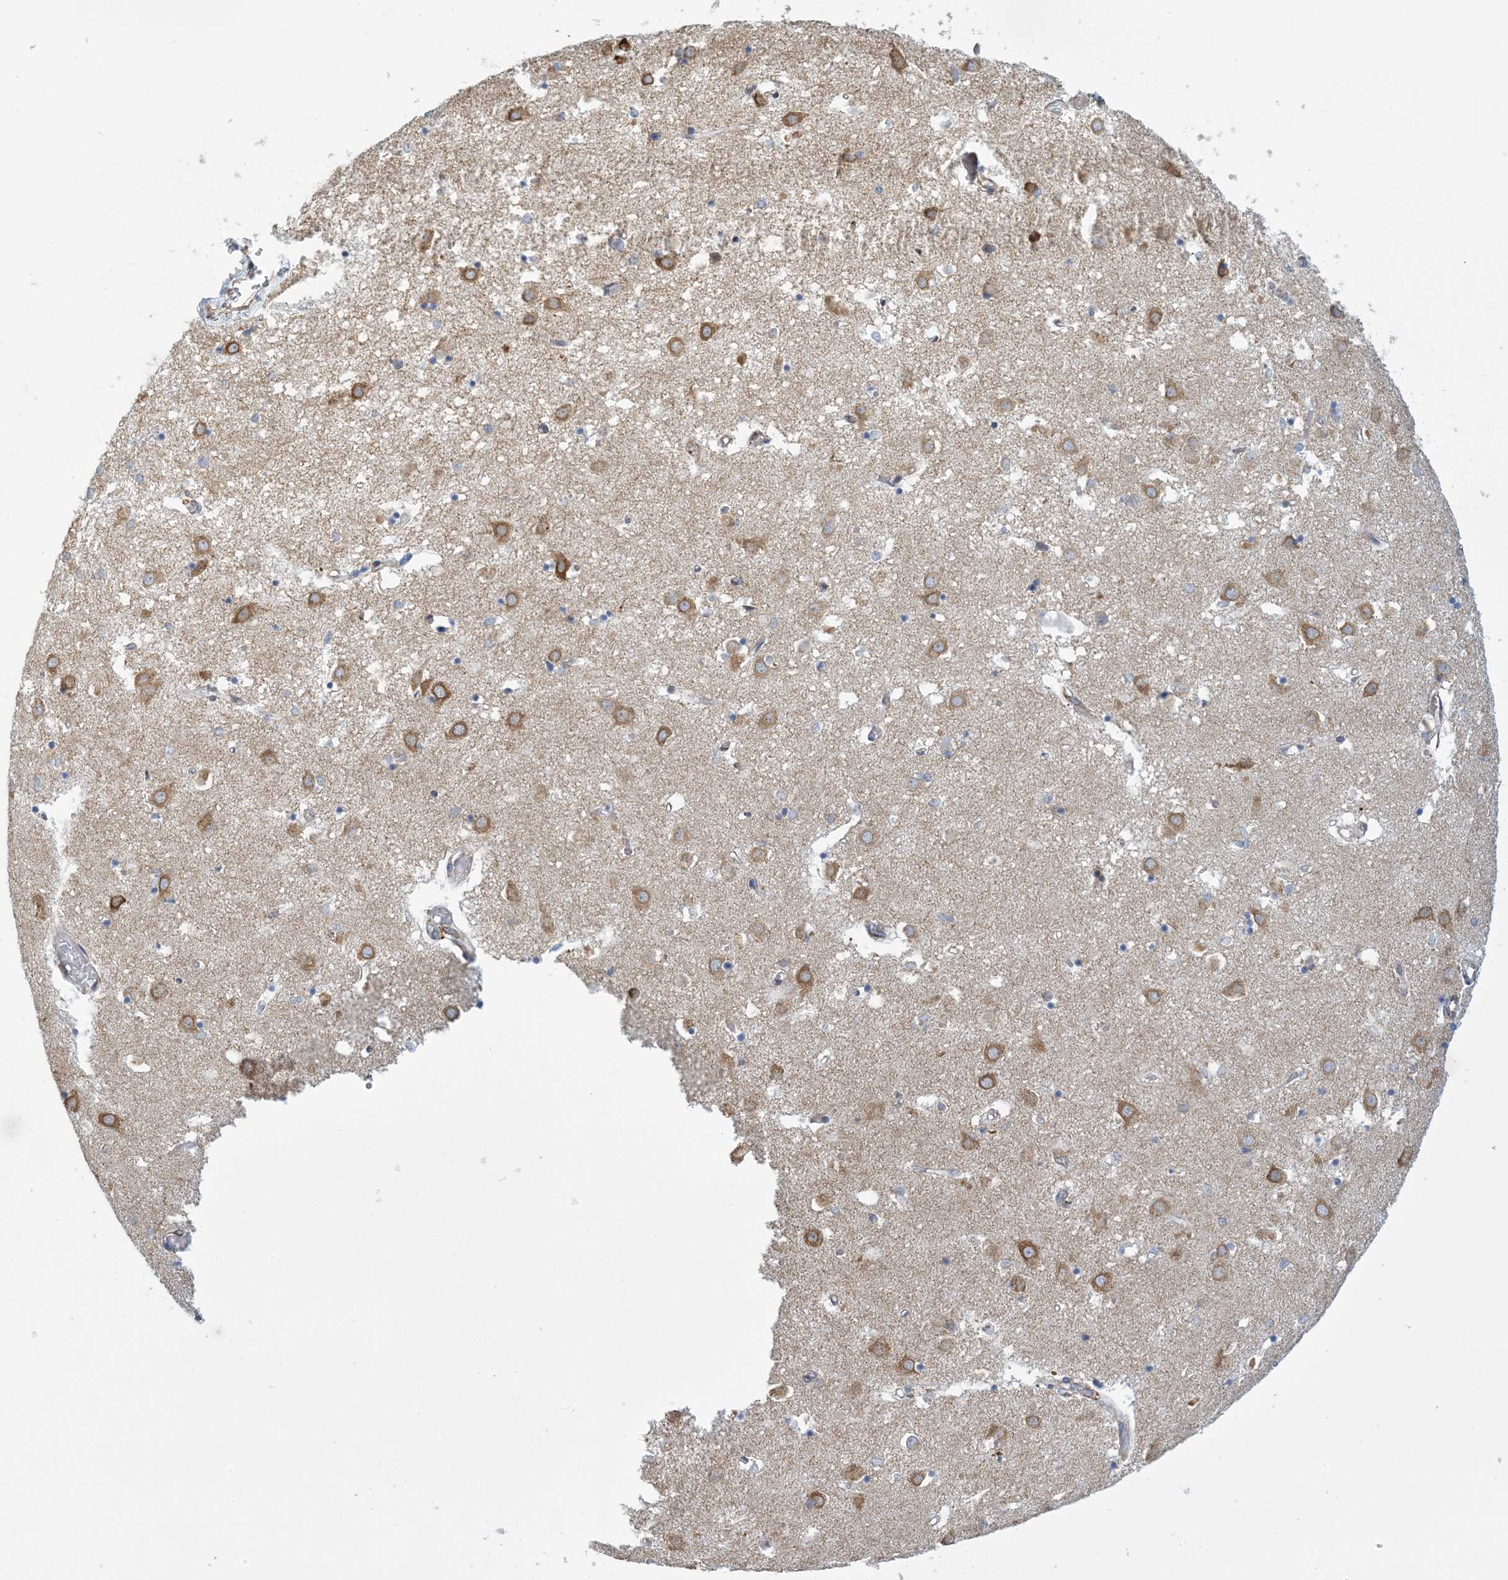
{"staining": {"intensity": "weak", "quantity": "<25%", "location": "cytoplasmic/membranous"}, "tissue": "caudate", "cell_type": "Glial cells", "image_type": "normal", "snomed": [{"axis": "morphology", "description": "Normal tissue, NOS"}, {"axis": "topography", "description": "Lateral ventricle wall"}], "caption": "The photomicrograph displays no staining of glial cells in normal caudate.", "gene": "CCDC14", "patient": {"sex": "male", "age": 70}}